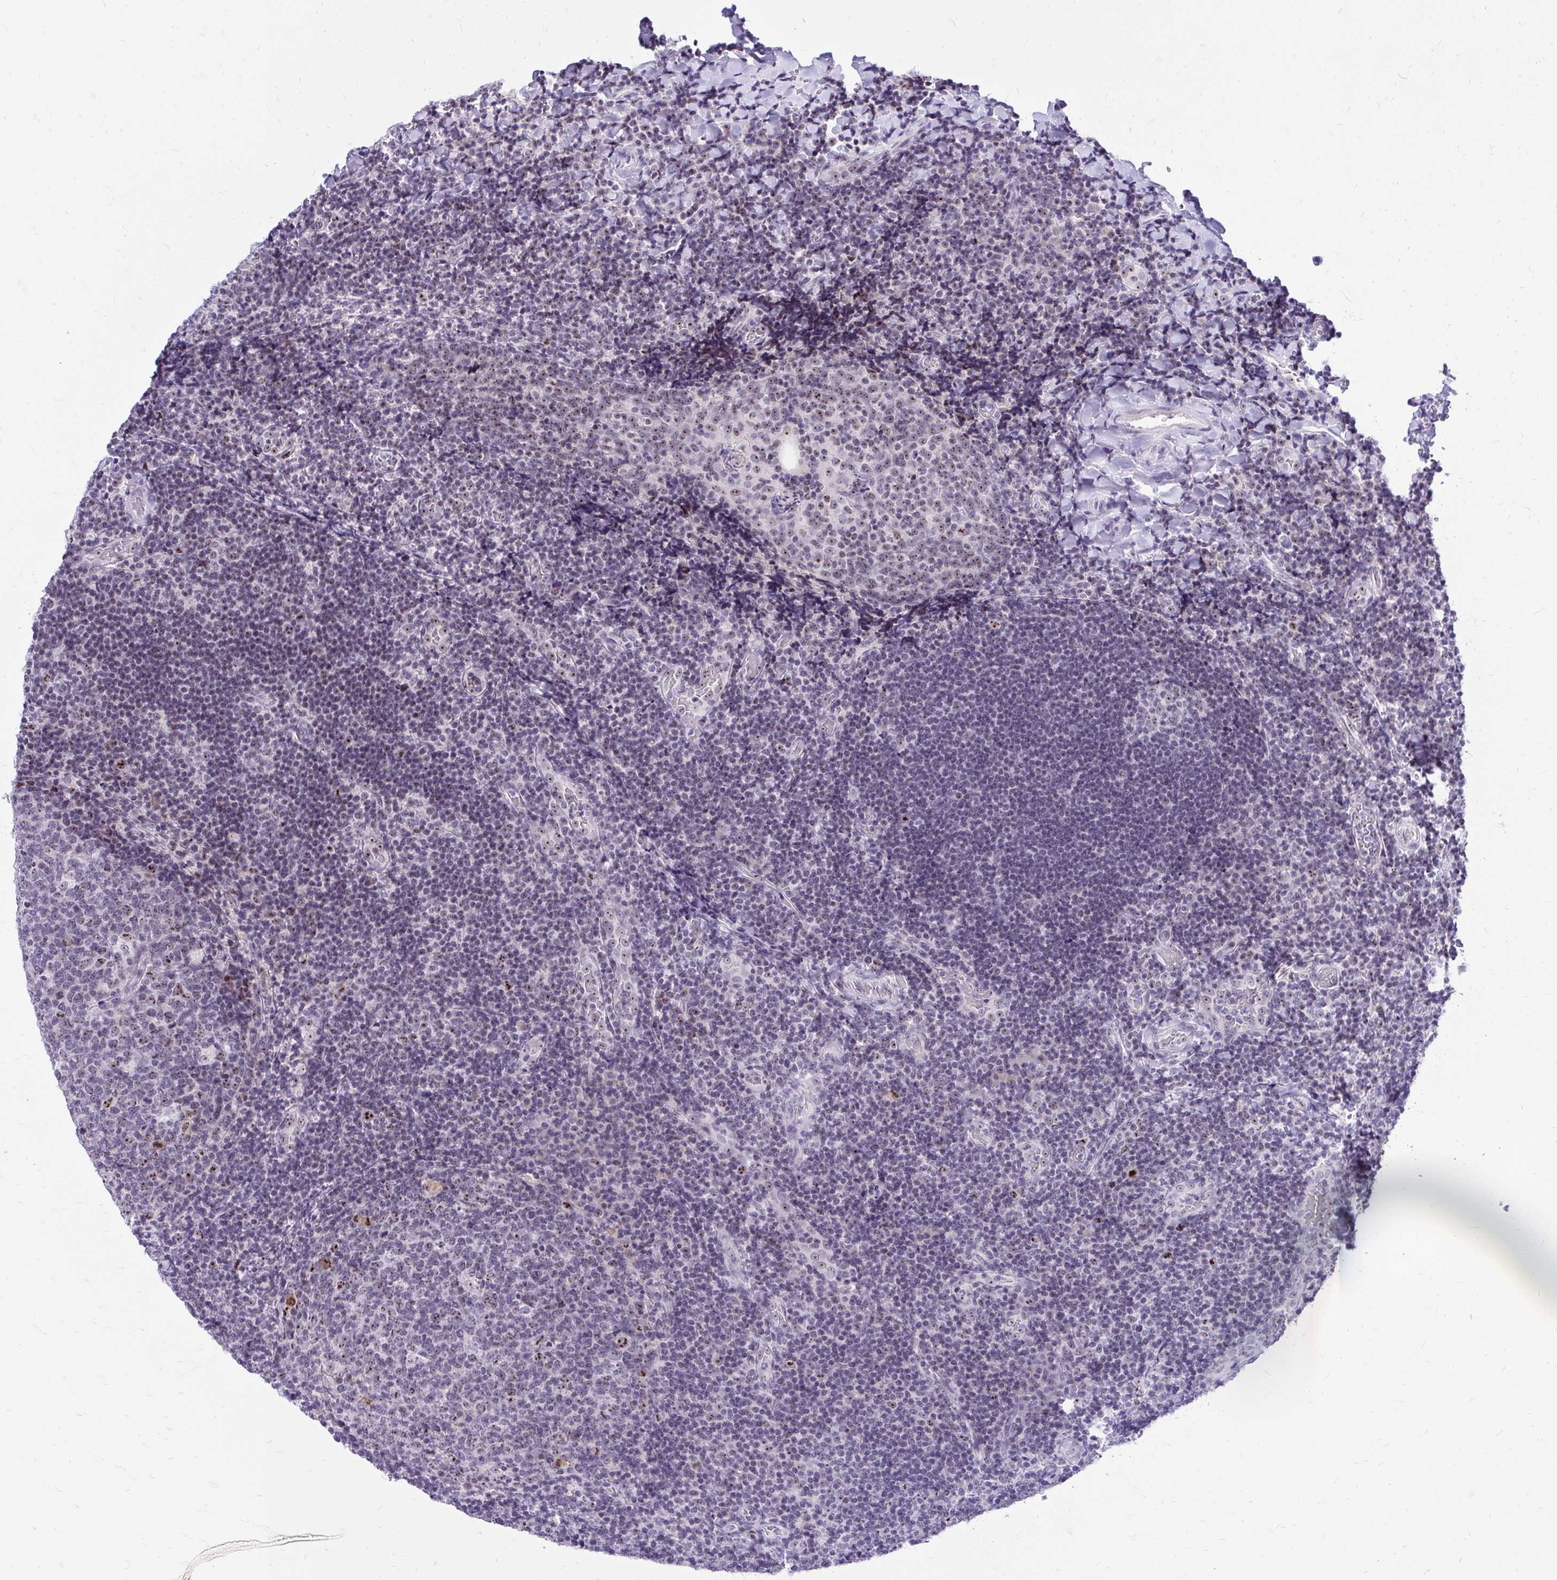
{"staining": {"intensity": "moderate", "quantity": "<25%", "location": "nuclear"}, "tissue": "tonsil", "cell_type": "Germinal center cells", "image_type": "normal", "snomed": [{"axis": "morphology", "description": "Normal tissue, NOS"}, {"axis": "topography", "description": "Tonsil"}], "caption": "Protein positivity by IHC exhibits moderate nuclear expression in approximately <25% of germinal center cells in normal tonsil.", "gene": "NIFK", "patient": {"sex": "male", "age": 17}}